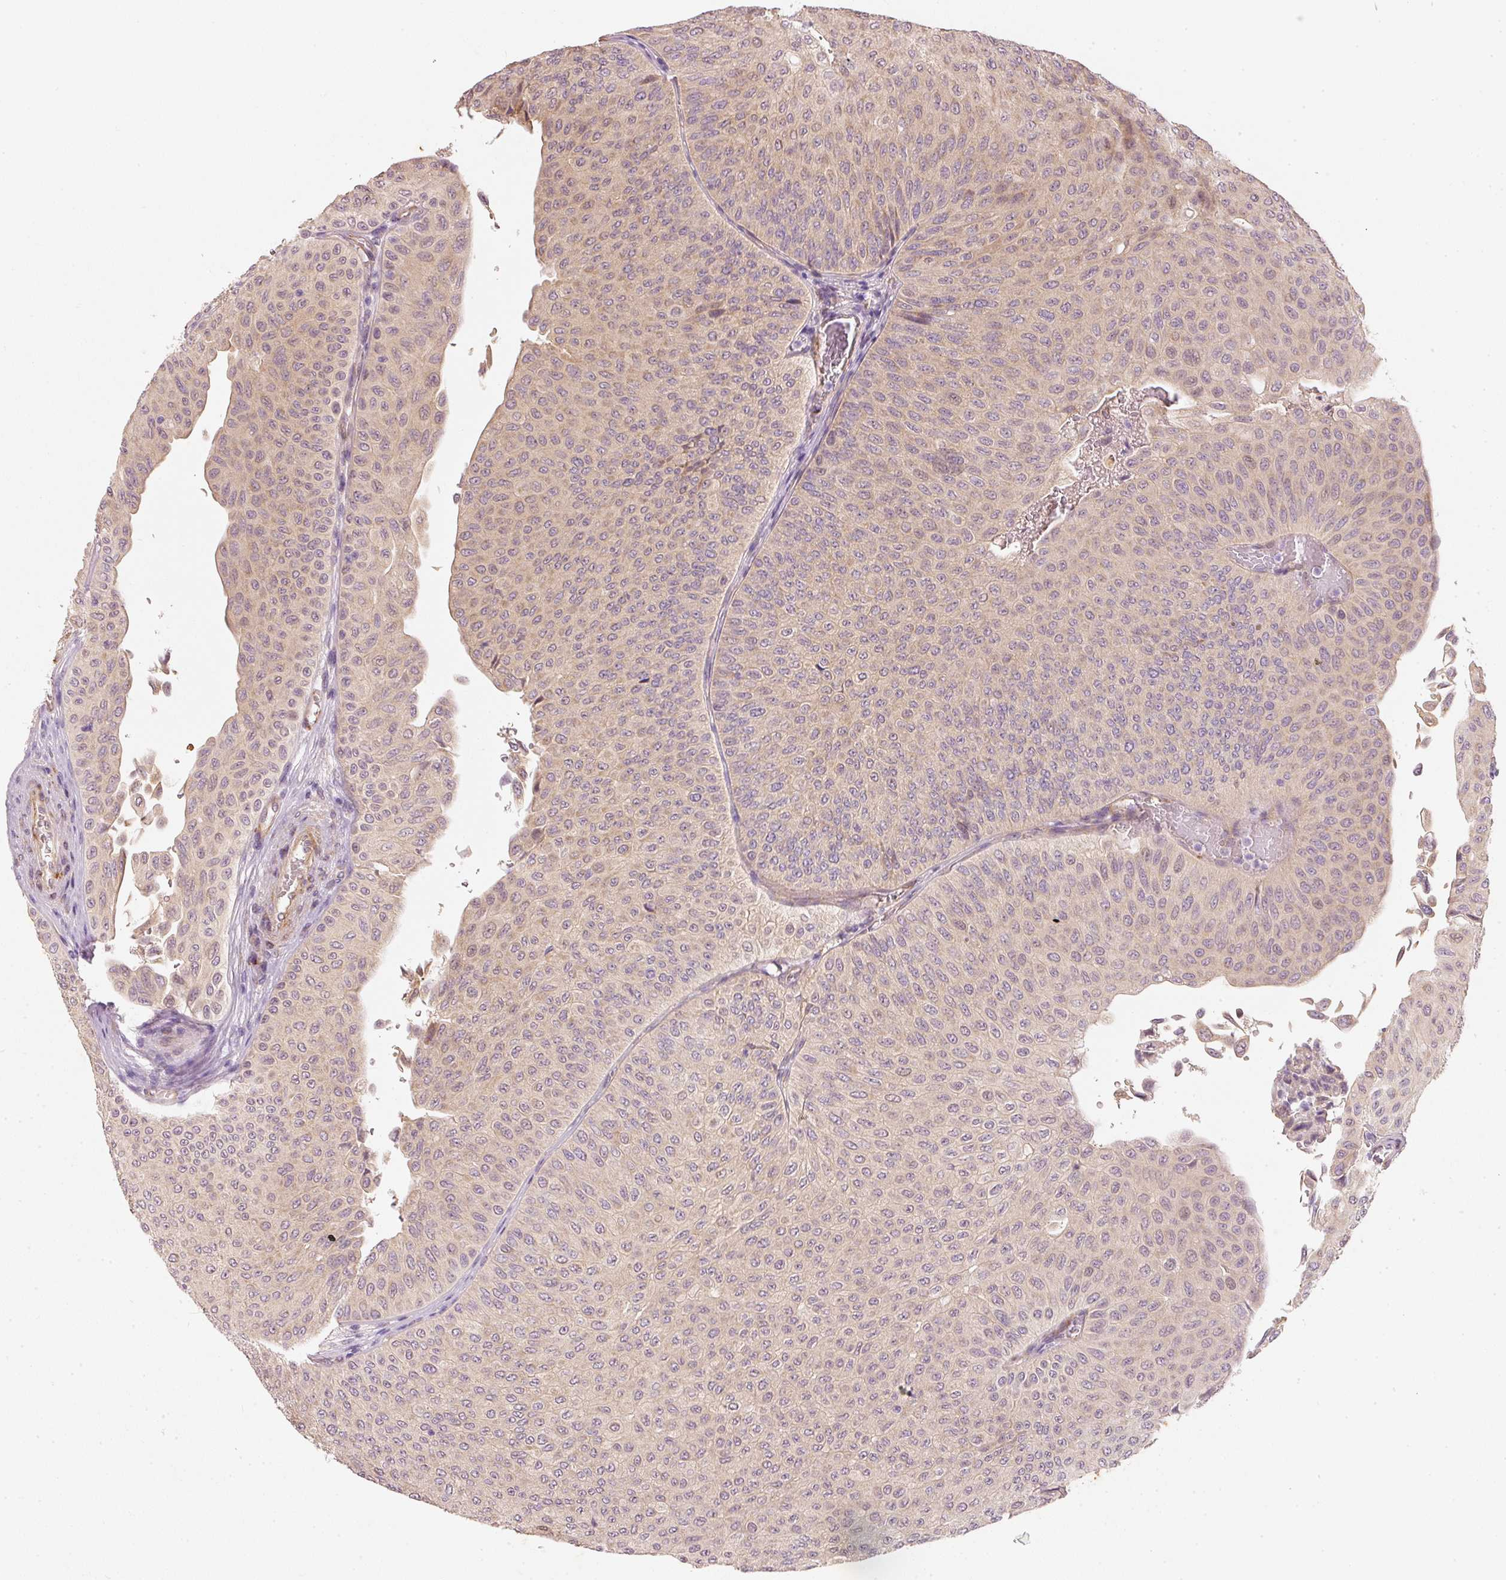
{"staining": {"intensity": "weak", "quantity": "<25%", "location": "cytoplasmic/membranous"}, "tissue": "urothelial cancer", "cell_type": "Tumor cells", "image_type": "cancer", "snomed": [{"axis": "morphology", "description": "Urothelial carcinoma, NOS"}, {"axis": "topography", "description": "Urinary bladder"}], "caption": "A high-resolution image shows immunohistochemistry staining of transitional cell carcinoma, which exhibits no significant staining in tumor cells.", "gene": "RGL2", "patient": {"sex": "male", "age": 59}}